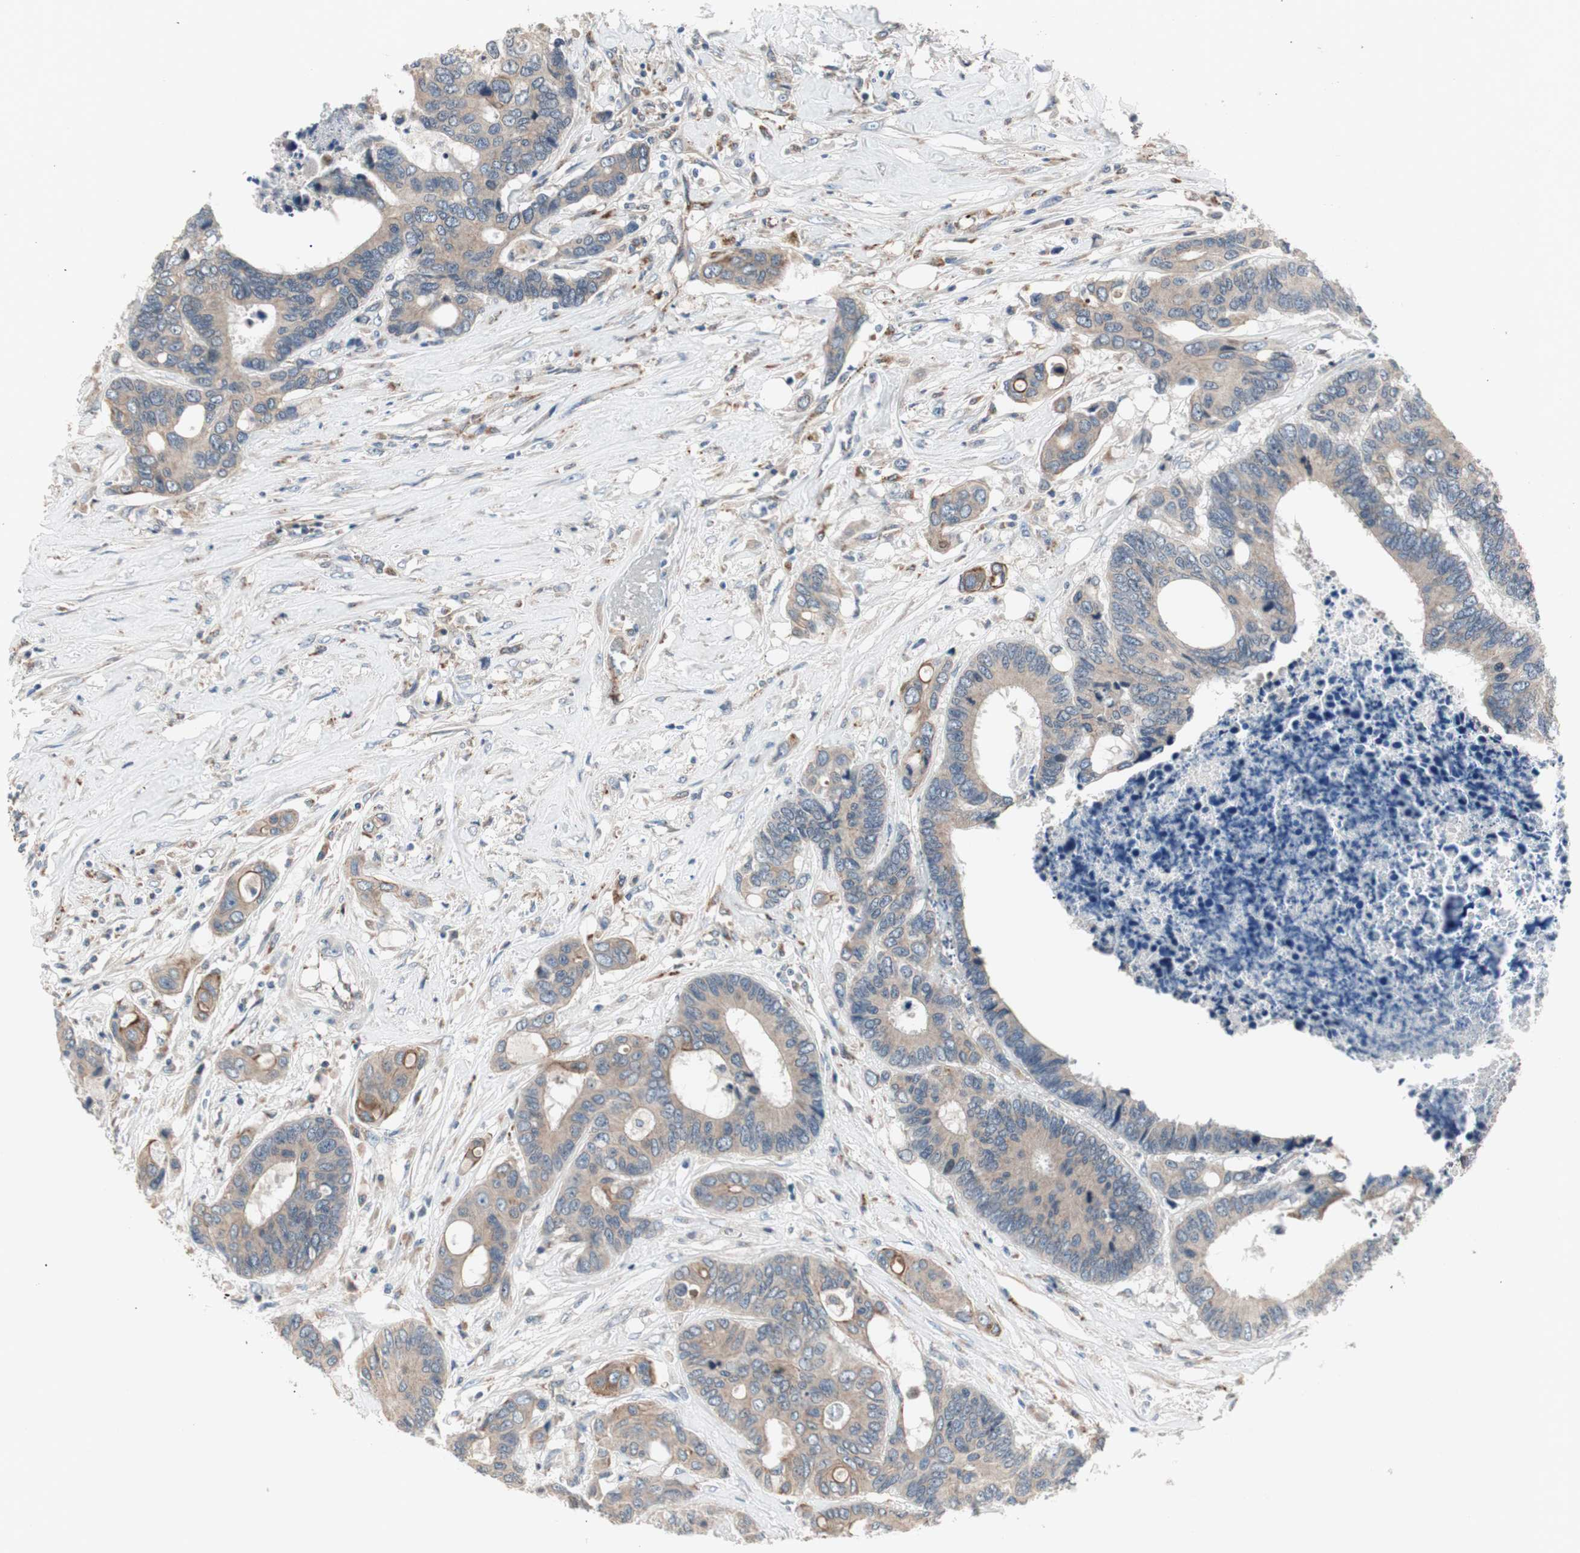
{"staining": {"intensity": "weak", "quantity": "25%-75%", "location": "cytoplasmic/membranous"}, "tissue": "colorectal cancer", "cell_type": "Tumor cells", "image_type": "cancer", "snomed": [{"axis": "morphology", "description": "Adenocarcinoma, NOS"}, {"axis": "topography", "description": "Rectum"}], "caption": "IHC of human colorectal cancer (adenocarcinoma) reveals low levels of weak cytoplasmic/membranous positivity in about 25%-75% of tumor cells. Immunohistochemistry stains the protein of interest in brown and the nuclei are stained blue.", "gene": "FGFR4", "patient": {"sex": "male", "age": 55}}